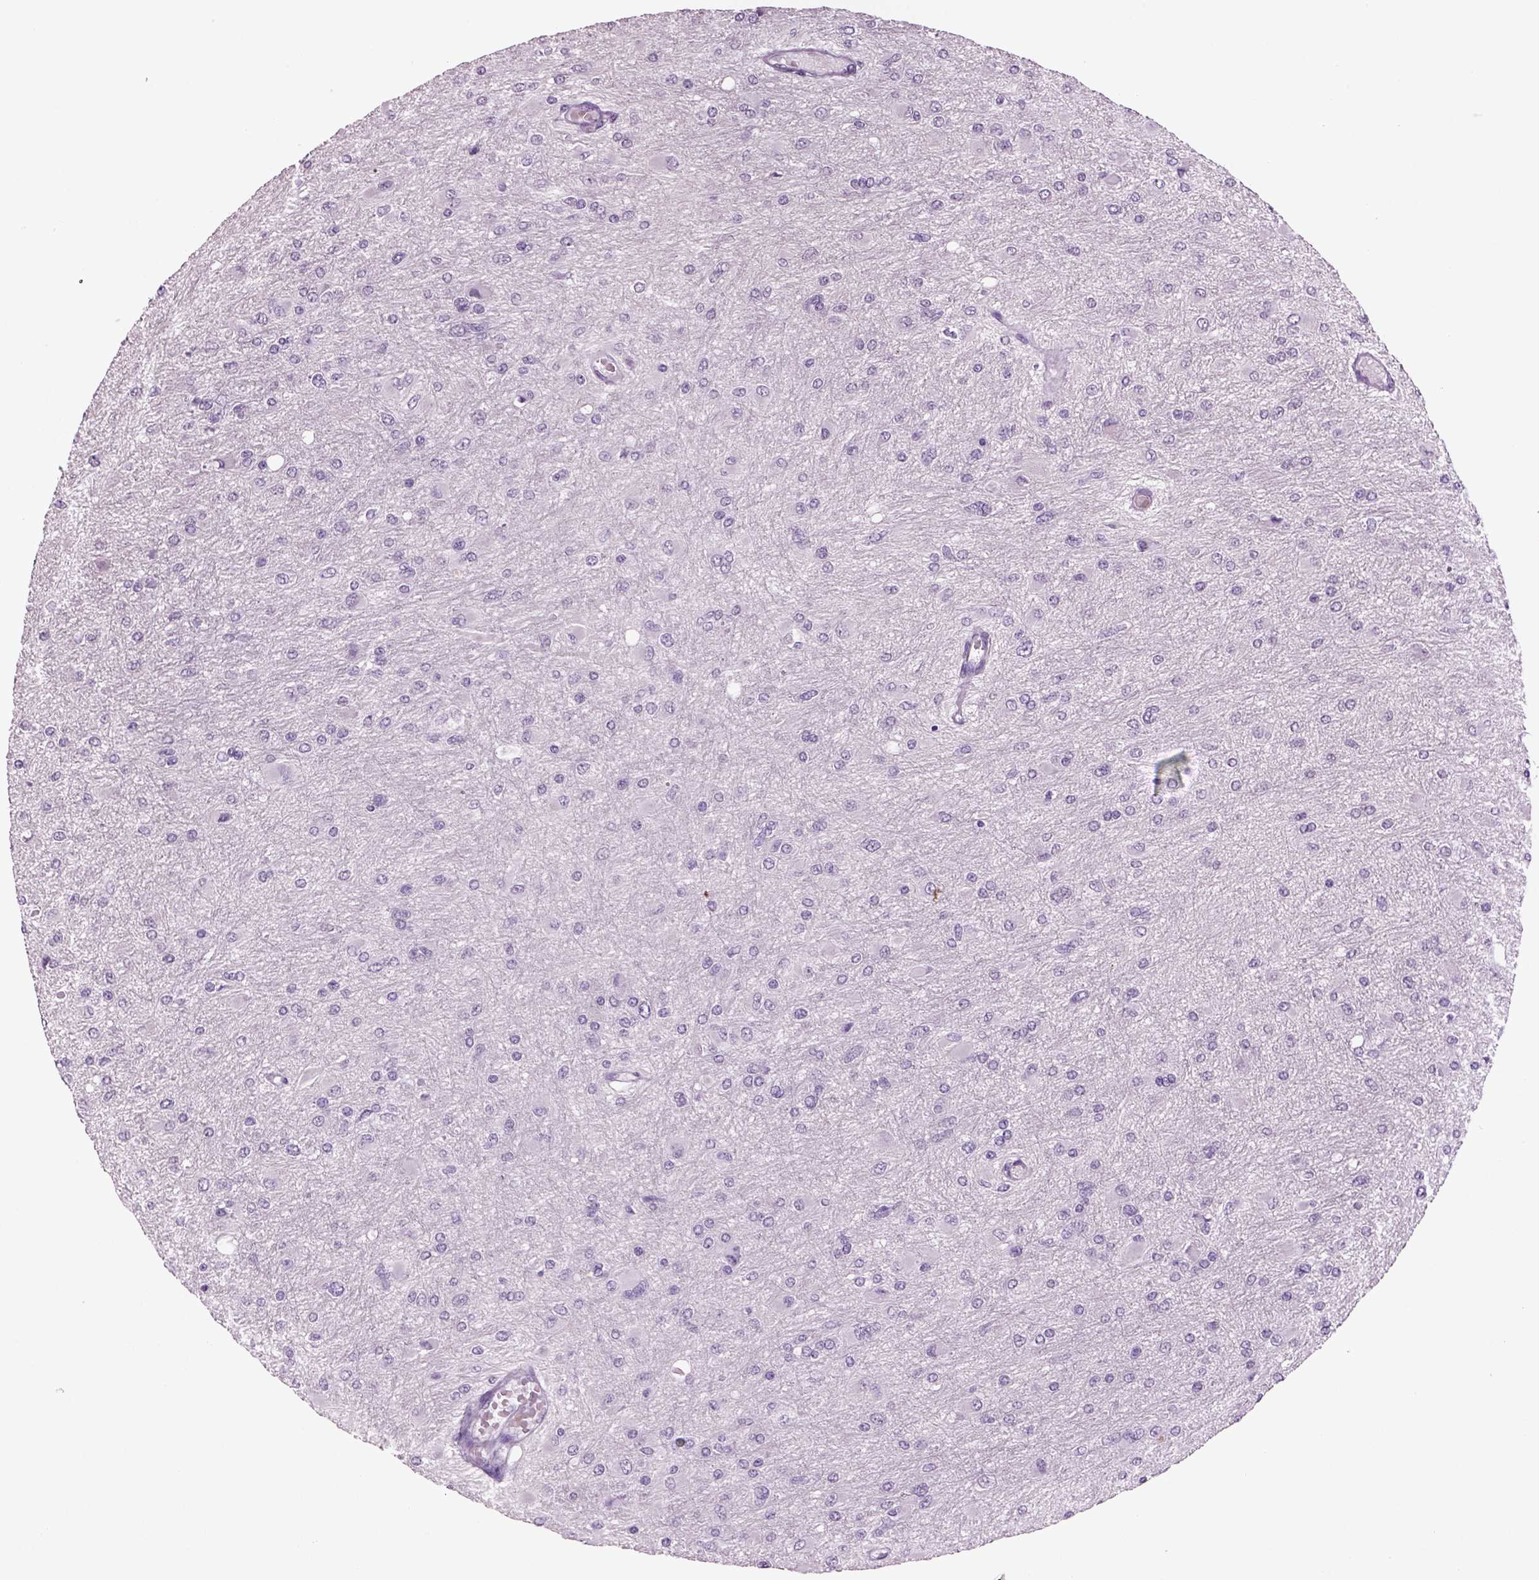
{"staining": {"intensity": "negative", "quantity": "none", "location": "none"}, "tissue": "glioma", "cell_type": "Tumor cells", "image_type": "cancer", "snomed": [{"axis": "morphology", "description": "Glioma, malignant, High grade"}, {"axis": "topography", "description": "Cerebral cortex"}], "caption": "Human glioma stained for a protein using immunohistochemistry (IHC) displays no positivity in tumor cells.", "gene": "SLC17A6", "patient": {"sex": "female", "age": 36}}